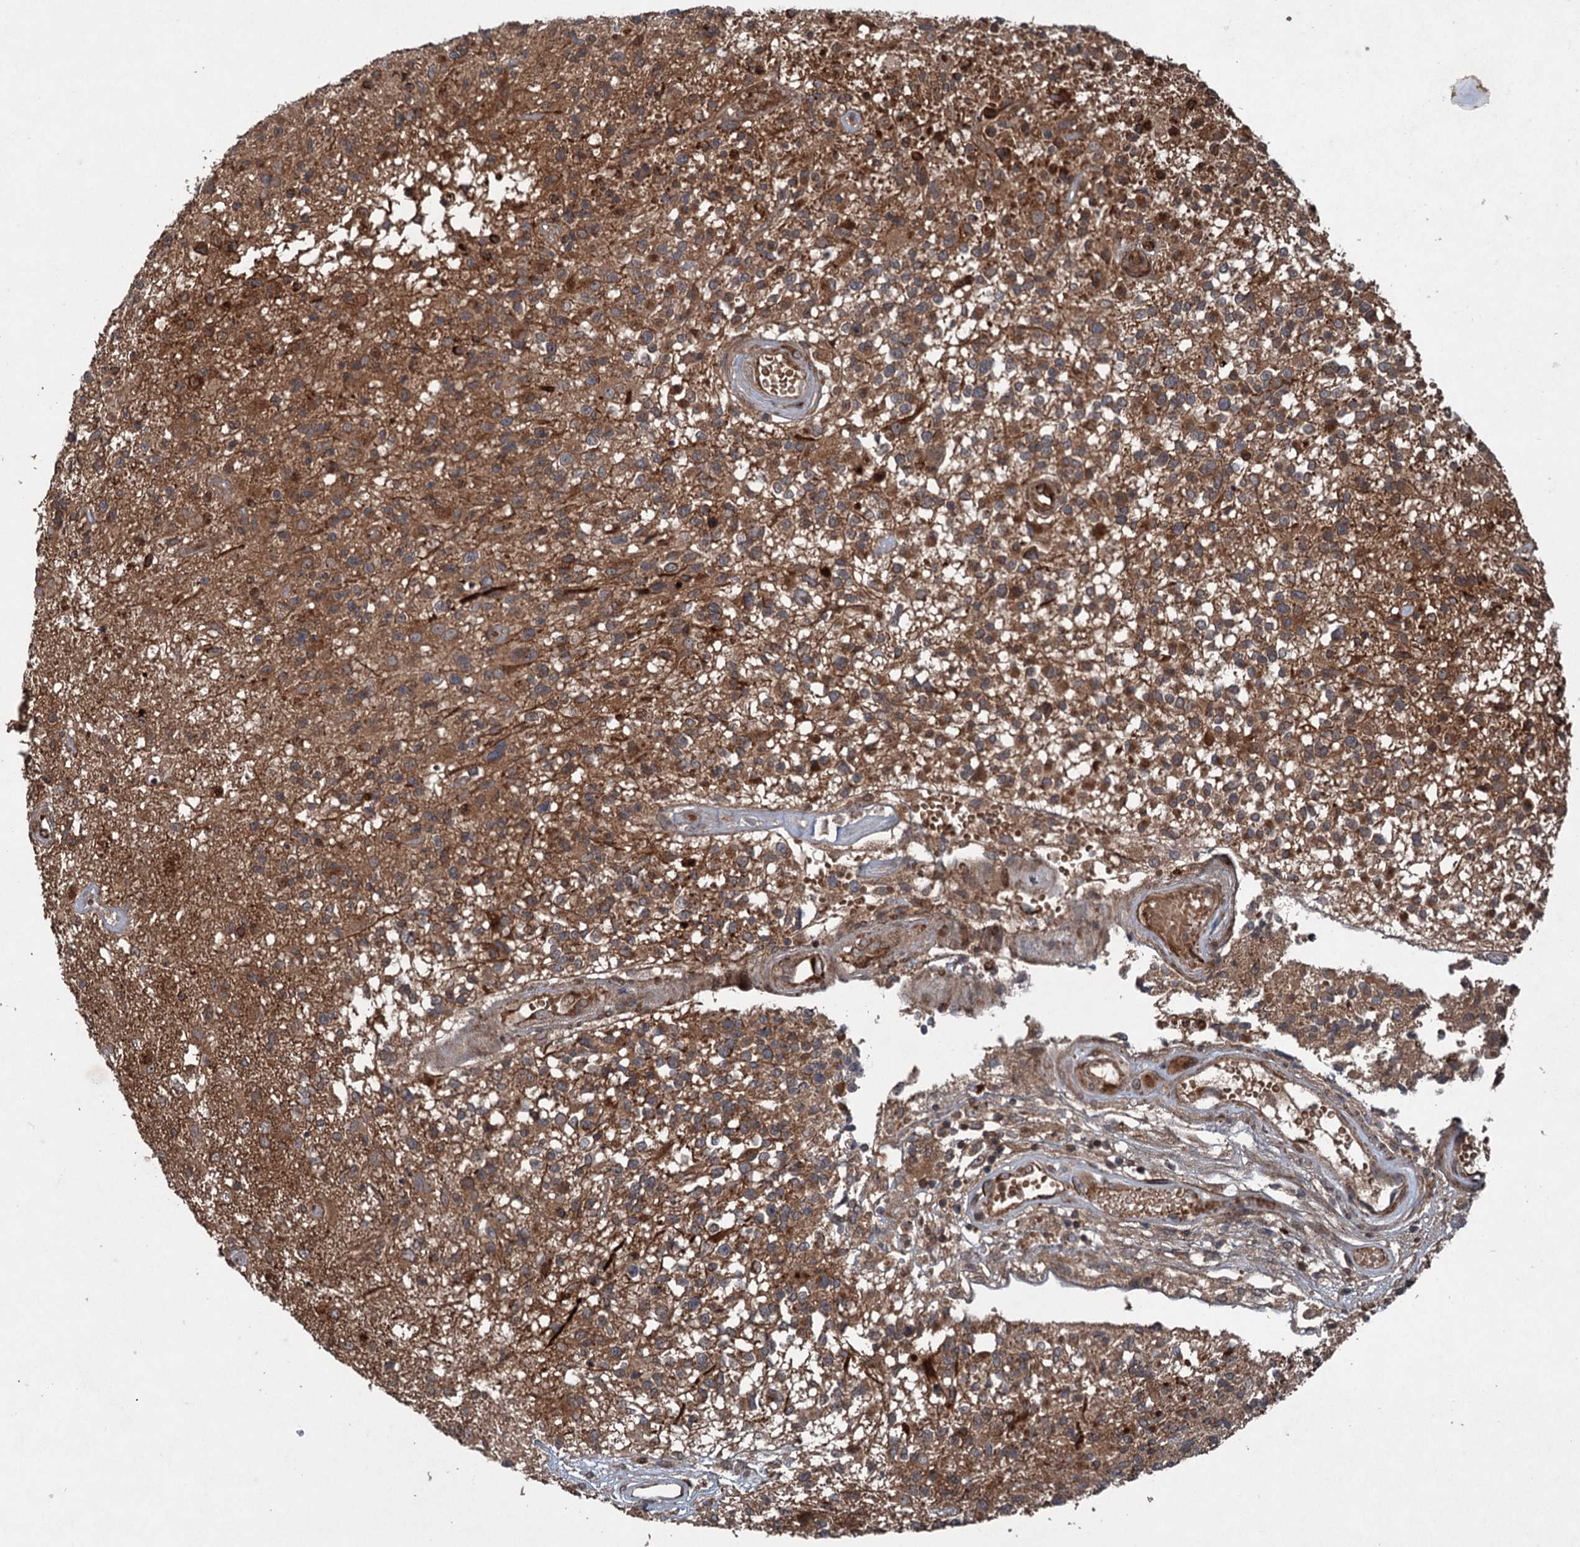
{"staining": {"intensity": "moderate", "quantity": ">75%", "location": "cytoplasmic/membranous"}, "tissue": "glioma", "cell_type": "Tumor cells", "image_type": "cancer", "snomed": [{"axis": "morphology", "description": "Glioma, malignant, High grade"}, {"axis": "morphology", "description": "Glioblastoma, NOS"}, {"axis": "topography", "description": "Brain"}], "caption": "Glioma was stained to show a protein in brown. There is medium levels of moderate cytoplasmic/membranous staining in approximately >75% of tumor cells.", "gene": "ALAS1", "patient": {"sex": "male", "age": 60}}